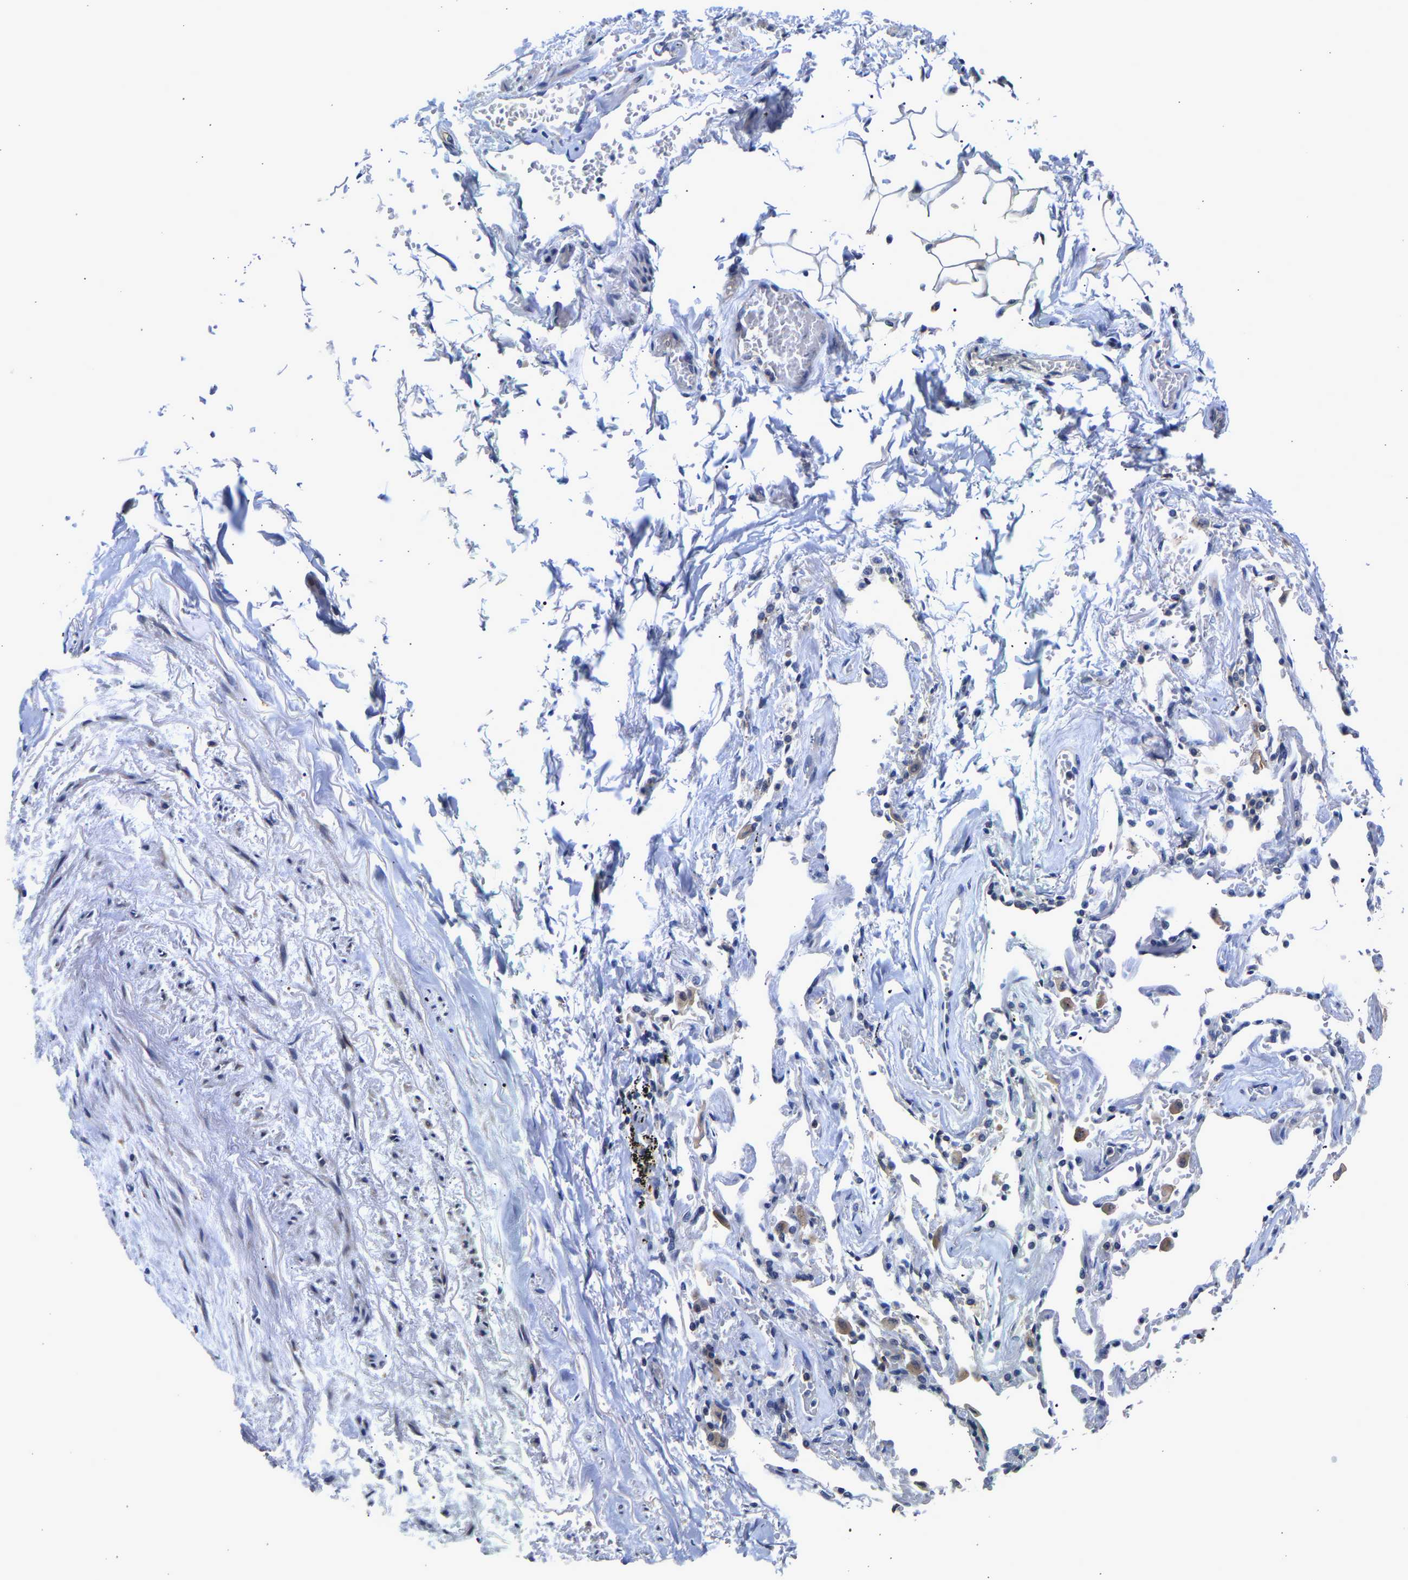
{"staining": {"intensity": "negative", "quantity": "none", "location": "none"}, "tissue": "adipose tissue", "cell_type": "Adipocytes", "image_type": "normal", "snomed": [{"axis": "morphology", "description": "Normal tissue, NOS"}, {"axis": "topography", "description": "Cartilage tissue"}, {"axis": "topography", "description": "Lung"}], "caption": "Immunohistochemistry histopathology image of benign adipose tissue stained for a protein (brown), which demonstrates no staining in adipocytes.", "gene": "CCDC6", "patient": {"sex": "female", "age": 77}}